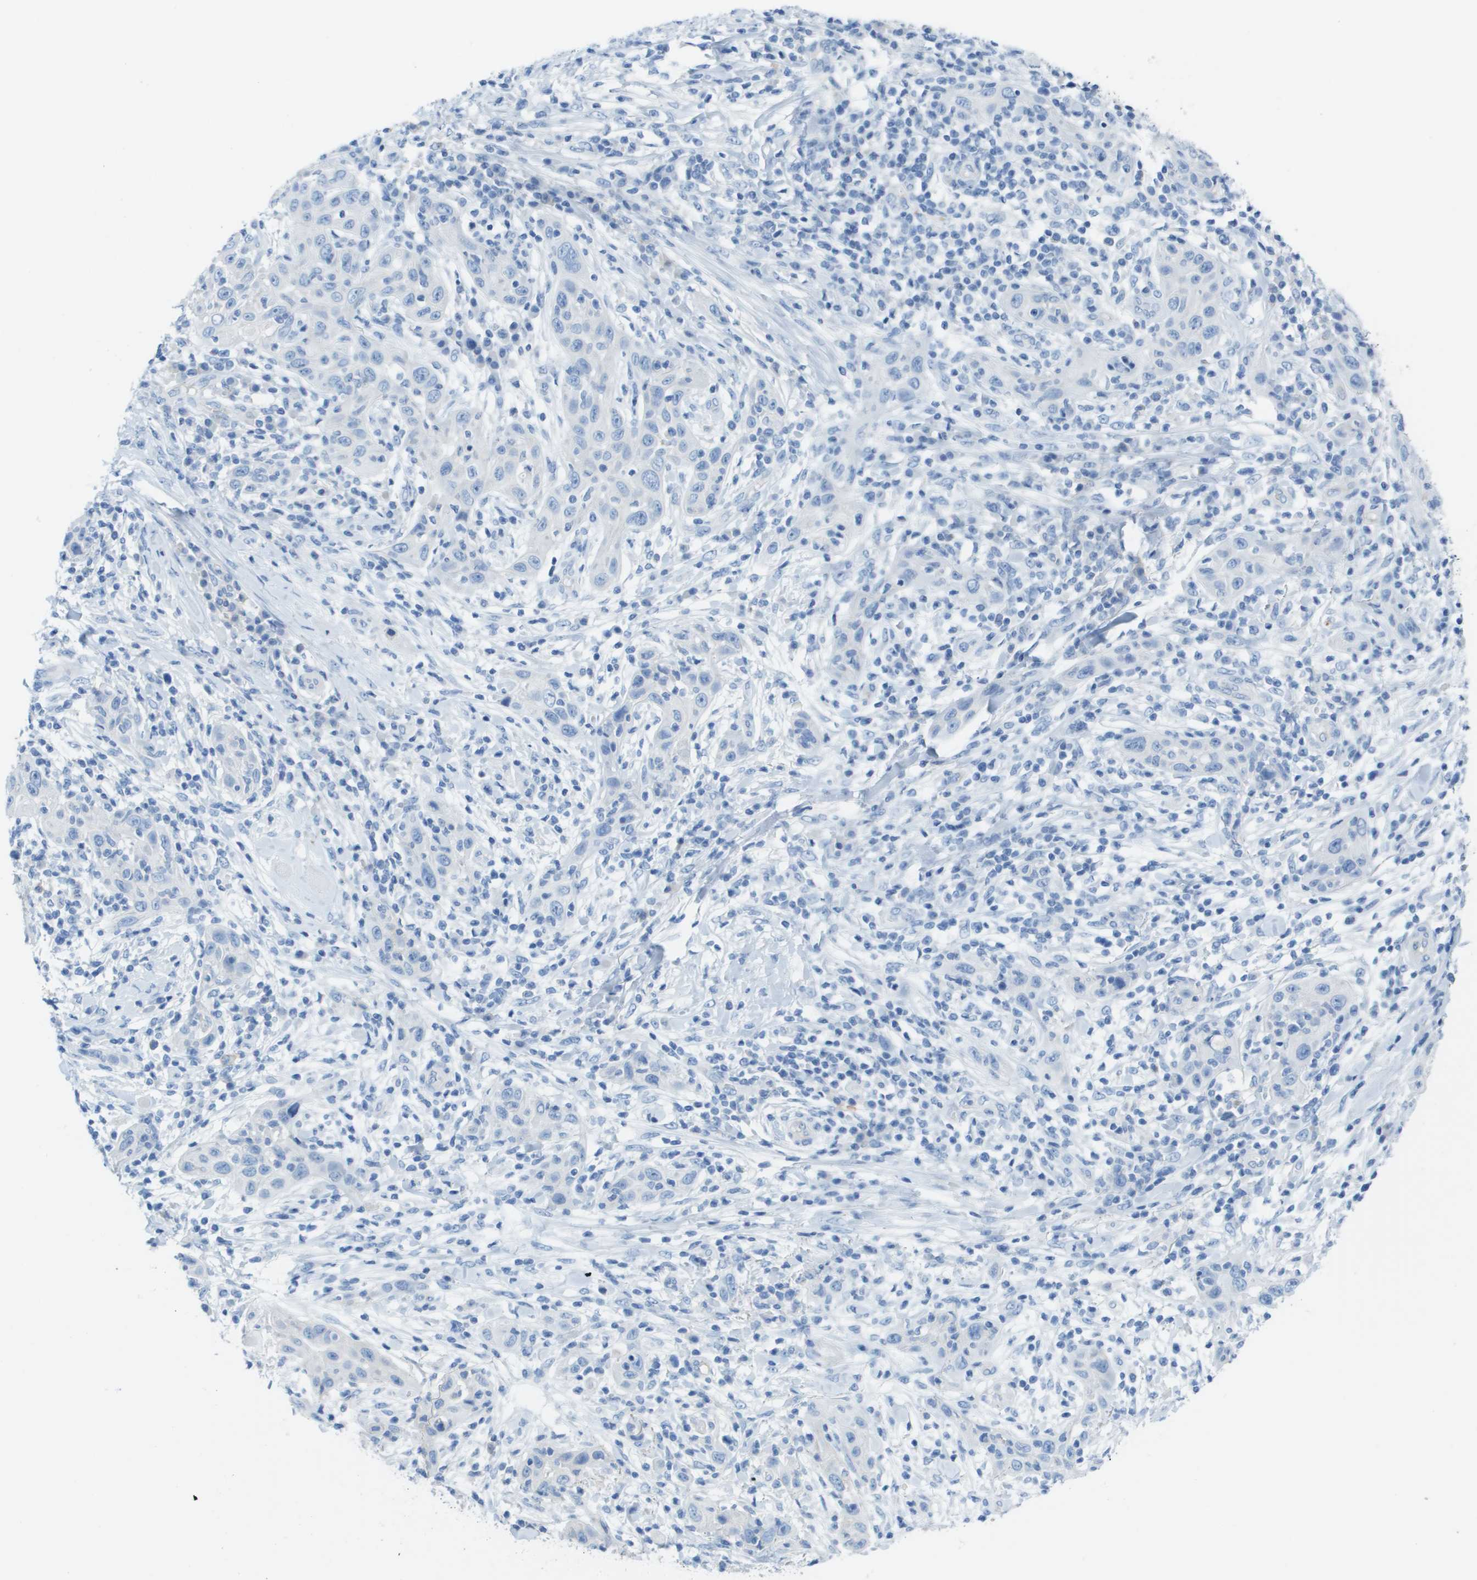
{"staining": {"intensity": "negative", "quantity": "none", "location": "none"}, "tissue": "skin cancer", "cell_type": "Tumor cells", "image_type": "cancer", "snomed": [{"axis": "morphology", "description": "Squamous cell carcinoma, NOS"}, {"axis": "topography", "description": "Skin"}], "caption": "There is no significant positivity in tumor cells of skin cancer (squamous cell carcinoma). (DAB (3,3'-diaminobenzidine) immunohistochemistry (IHC) visualized using brightfield microscopy, high magnification).", "gene": "CD46", "patient": {"sex": "female", "age": 88}}